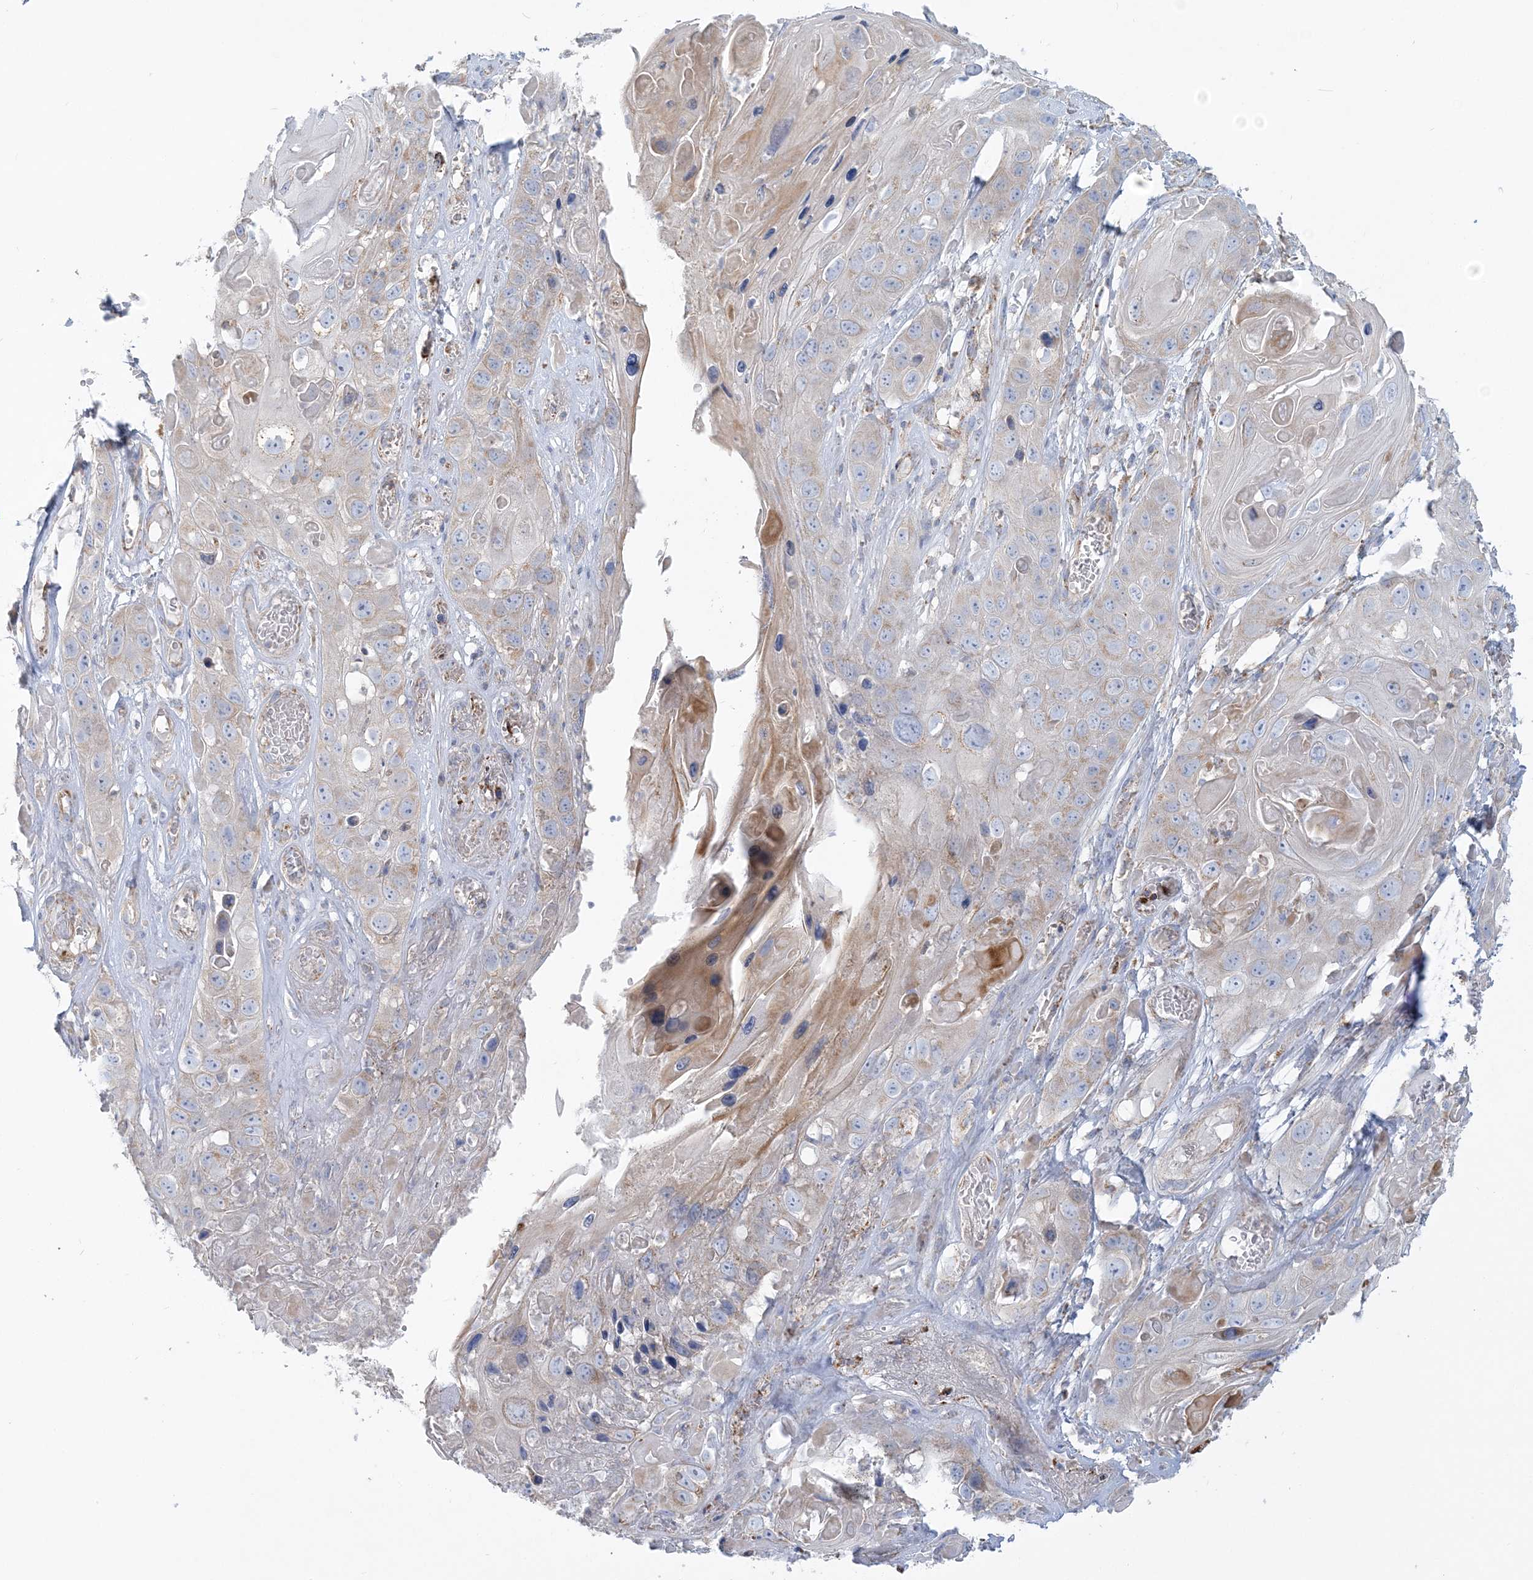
{"staining": {"intensity": "weak", "quantity": "<25%", "location": "cytoplasmic/membranous"}, "tissue": "skin cancer", "cell_type": "Tumor cells", "image_type": "cancer", "snomed": [{"axis": "morphology", "description": "Squamous cell carcinoma, NOS"}, {"axis": "topography", "description": "Skin"}], "caption": "DAB immunohistochemical staining of skin squamous cell carcinoma demonstrates no significant staining in tumor cells. (DAB (3,3'-diaminobenzidine) immunohistochemistry (IHC) with hematoxylin counter stain).", "gene": "TBC1D14", "patient": {"sex": "male", "age": 55}}